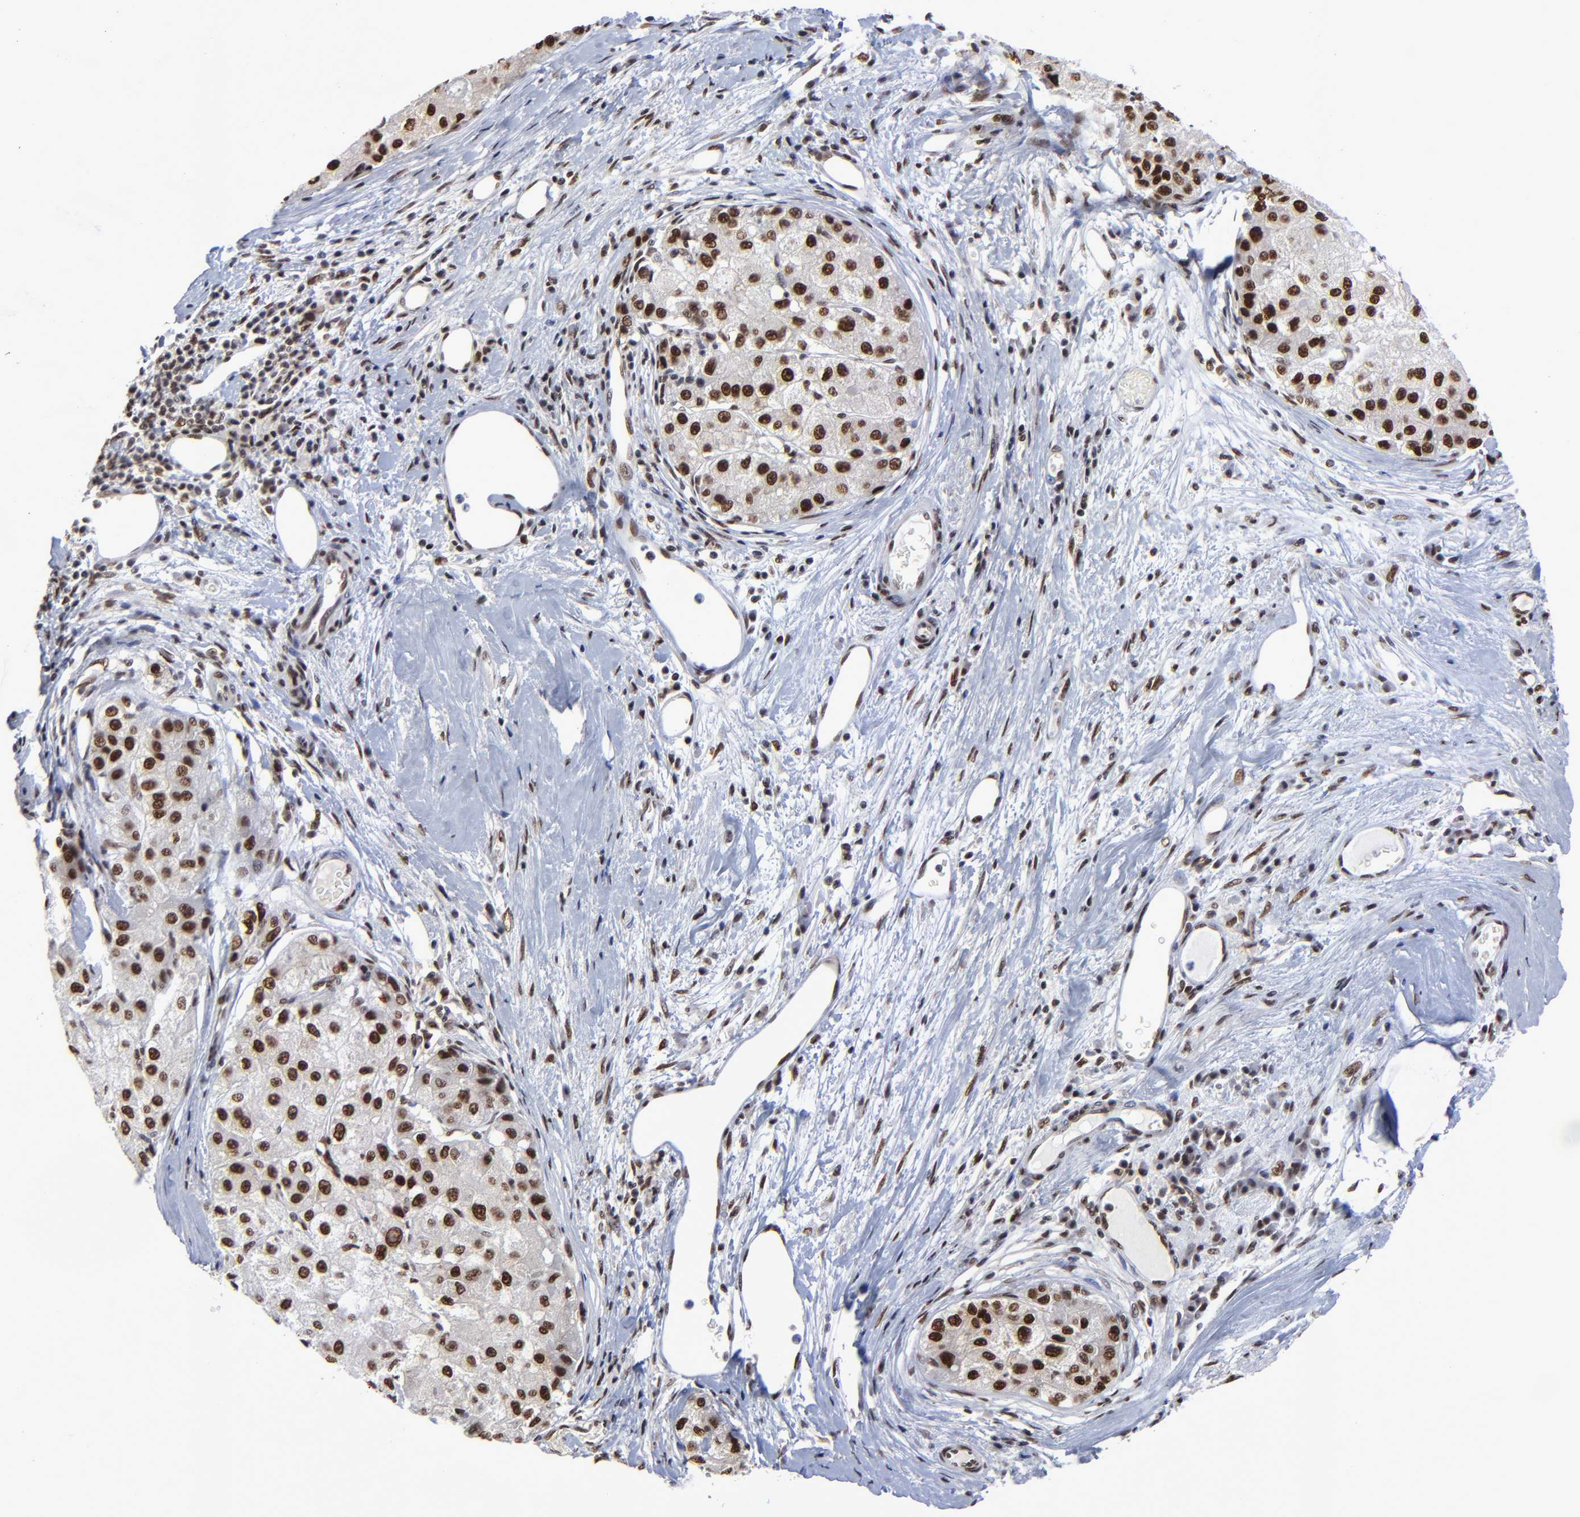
{"staining": {"intensity": "strong", "quantity": ">75%", "location": "nuclear"}, "tissue": "liver cancer", "cell_type": "Tumor cells", "image_type": "cancer", "snomed": [{"axis": "morphology", "description": "Carcinoma, Hepatocellular, NOS"}, {"axis": "topography", "description": "Liver"}], "caption": "DAB (3,3'-diaminobenzidine) immunohistochemical staining of liver hepatocellular carcinoma shows strong nuclear protein expression in approximately >75% of tumor cells.", "gene": "ZMYM3", "patient": {"sex": "male", "age": 80}}